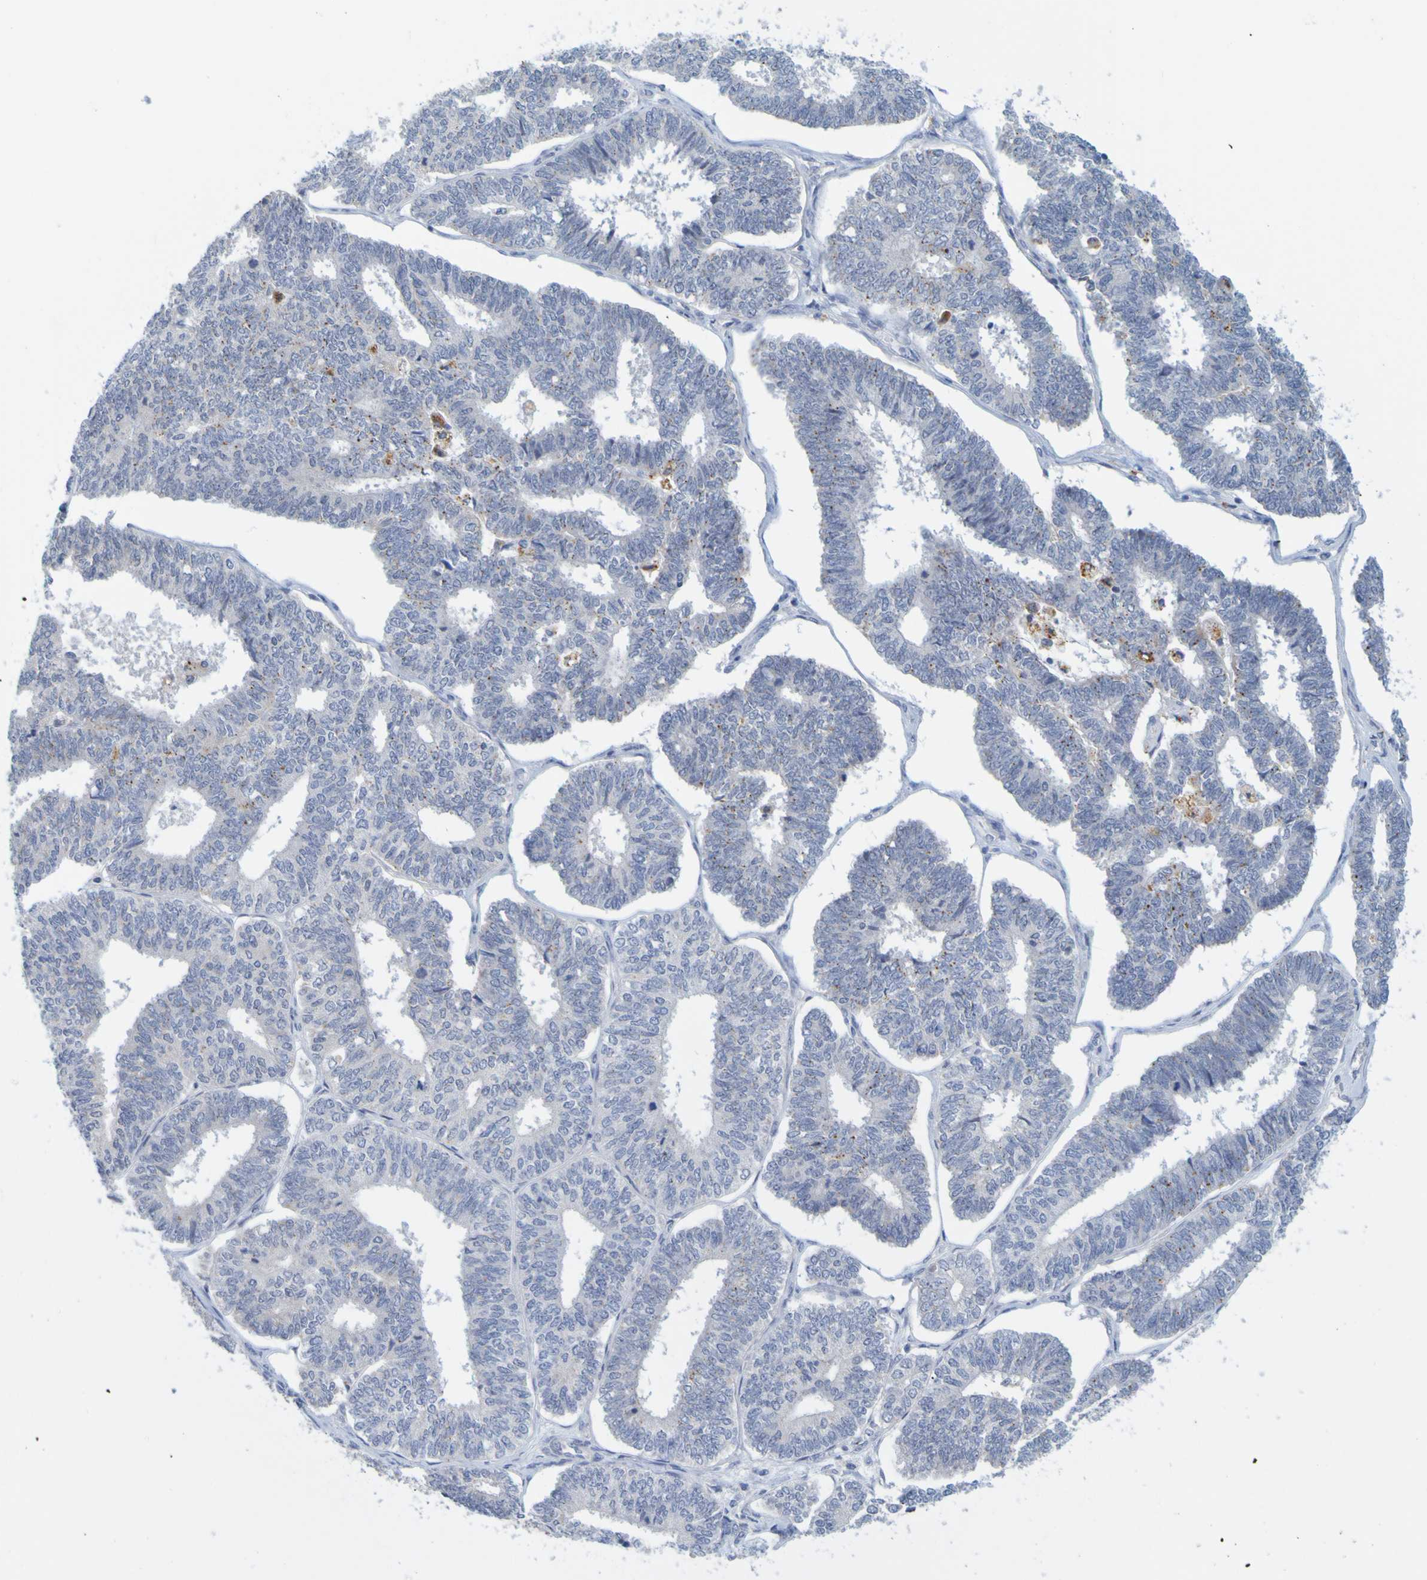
{"staining": {"intensity": "negative", "quantity": "none", "location": "none"}, "tissue": "endometrial cancer", "cell_type": "Tumor cells", "image_type": "cancer", "snomed": [{"axis": "morphology", "description": "Adenocarcinoma, NOS"}, {"axis": "topography", "description": "Endometrium"}], "caption": "High magnification brightfield microscopy of endometrial cancer stained with DAB (brown) and counterstained with hematoxylin (blue): tumor cells show no significant staining.", "gene": "ENDOU", "patient": {"sex": "female", "age": 70}}